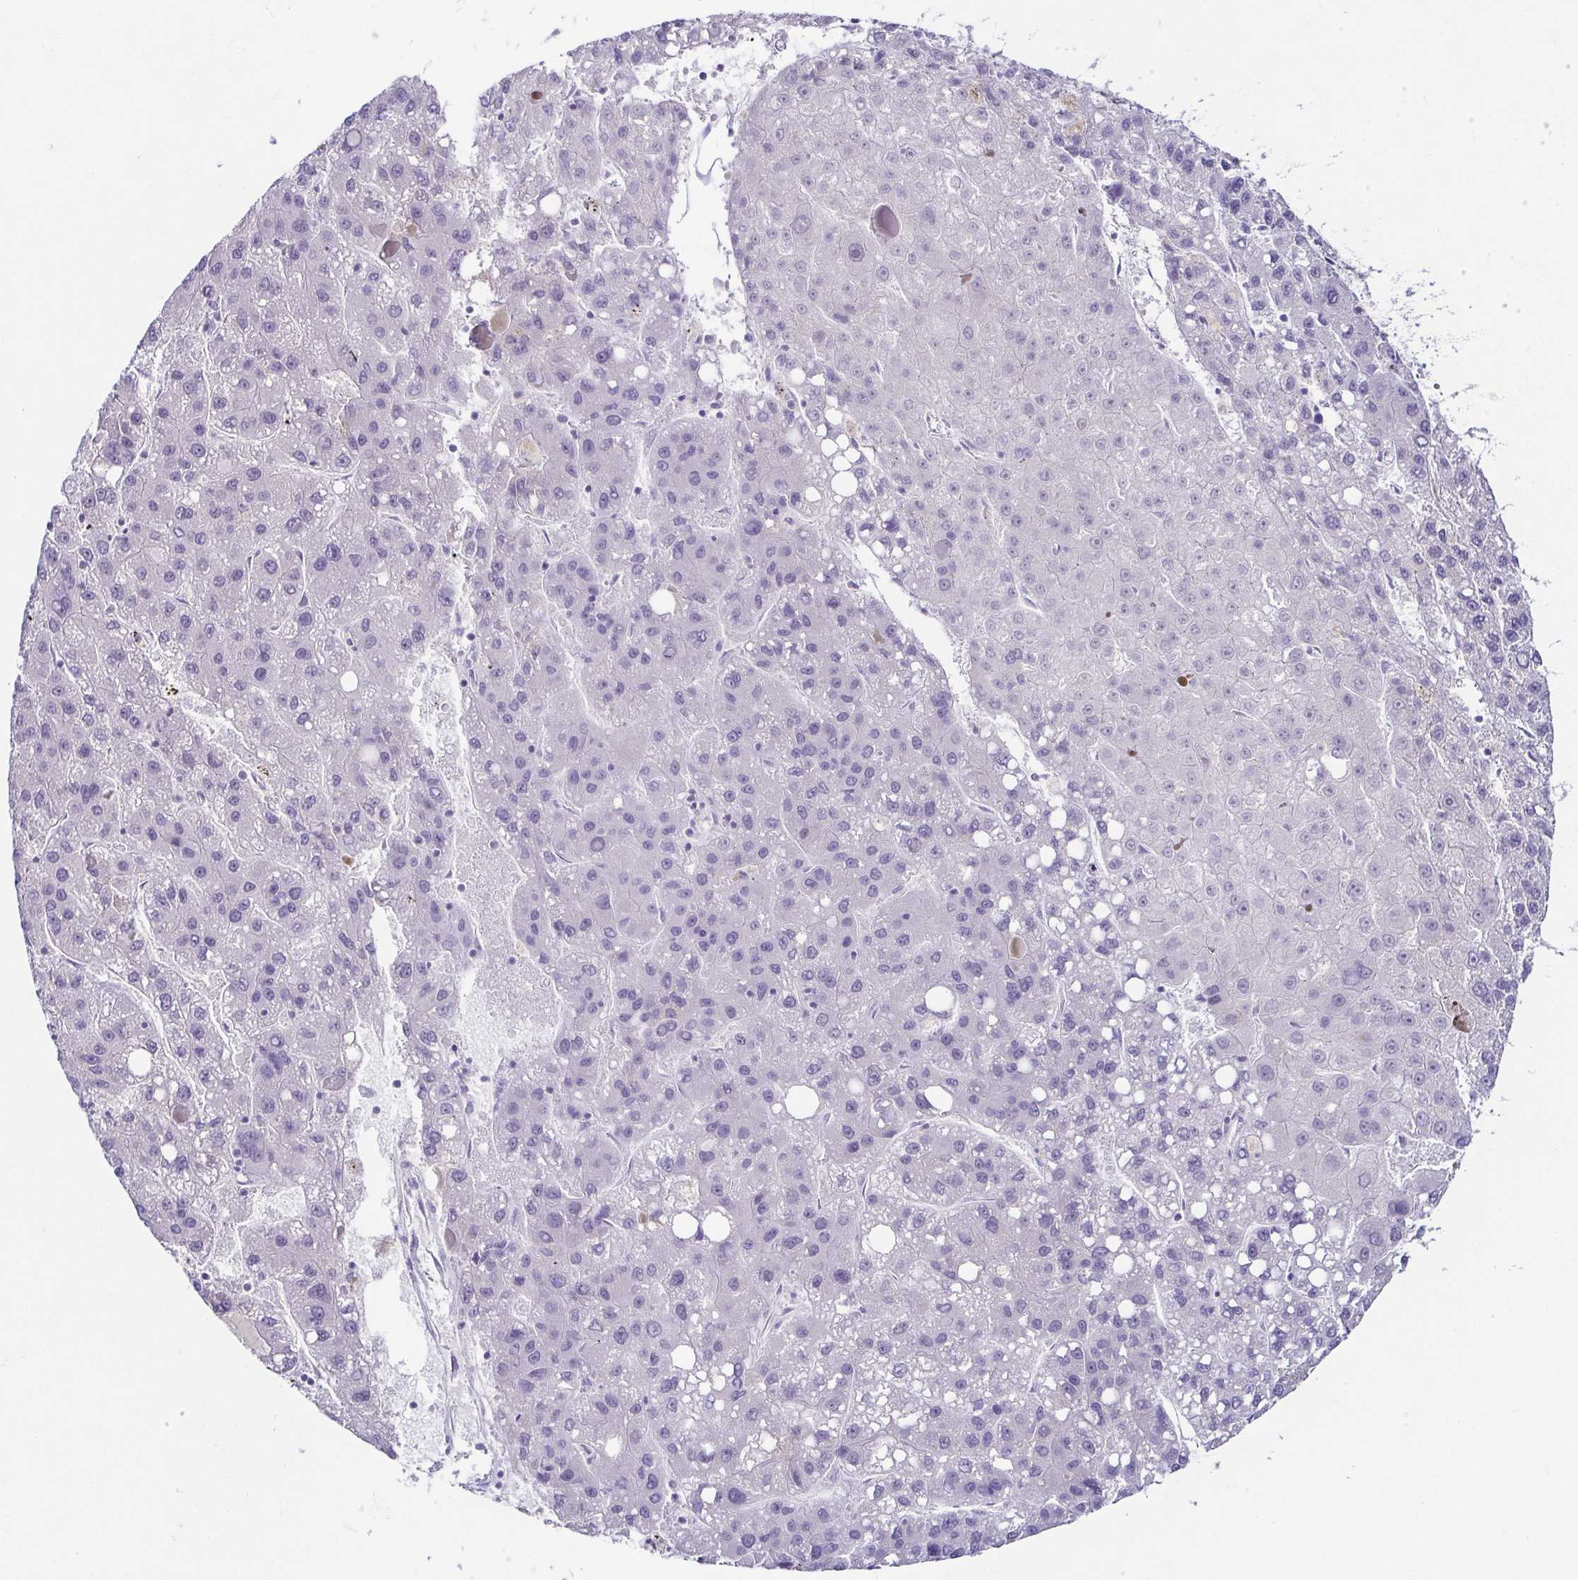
{"staining": {"intensity": "negative", "quantity": "none", "location": "none"}, "tissue": "liver cancer", "cell_type": "Tumor cells", "image_type": "cancer", "snomed": [{"axis": "morphology", "description": "Carcinoma, Hepatocellular, NOS"}, {"axis": "topography", "description": "Liver"}], "caption": "DAB immunohistochemical staining of liver cancer (hepatocellular carcinoma) demonstrates no significant positivity in tumor cells.", "gene": "TP73", "patient": {"sex": "female", "age": 82}}